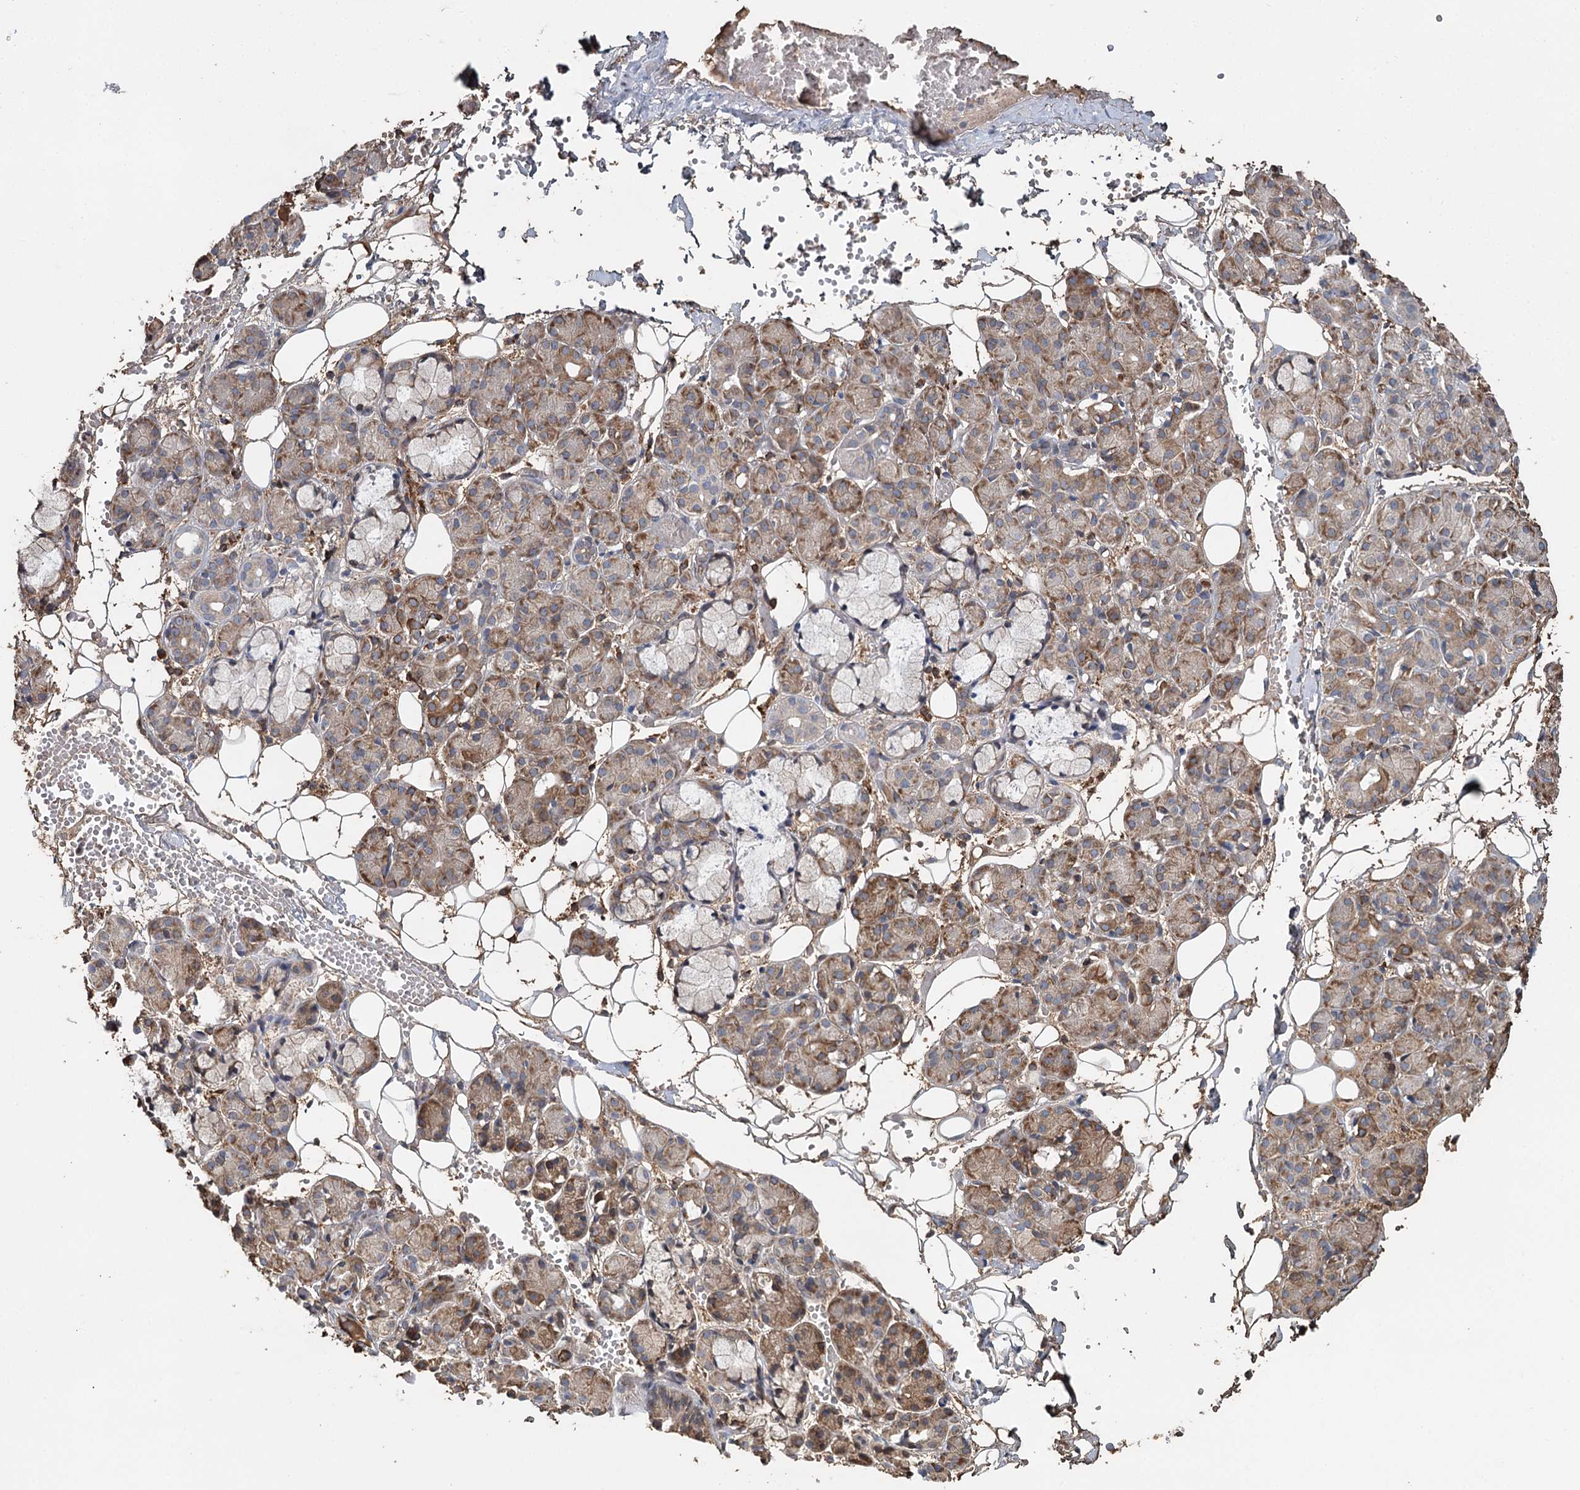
{"staining": {"intensity": "moderate", "quantity": "25%-75%", "location": "cytoplasmic/membranous"}, "tissue": "salivary gland", "cell_type": "Glandular cells", "image_type": "normal", "snomed": [{"axis": "morphology", "description": "Normal tissue, NOS"}, {"axis": "topography", "description": "Salivary gland"}], "caption": "A medium amount of moderate cytoplasmic/membranous expression is seen in about 25%-75% of glandular cells in normal salivary gland. (IHC, brightfield microscopy, high magnification).", "gene": "SYVN1", "patient": {"sex": "male", "age": 63}}